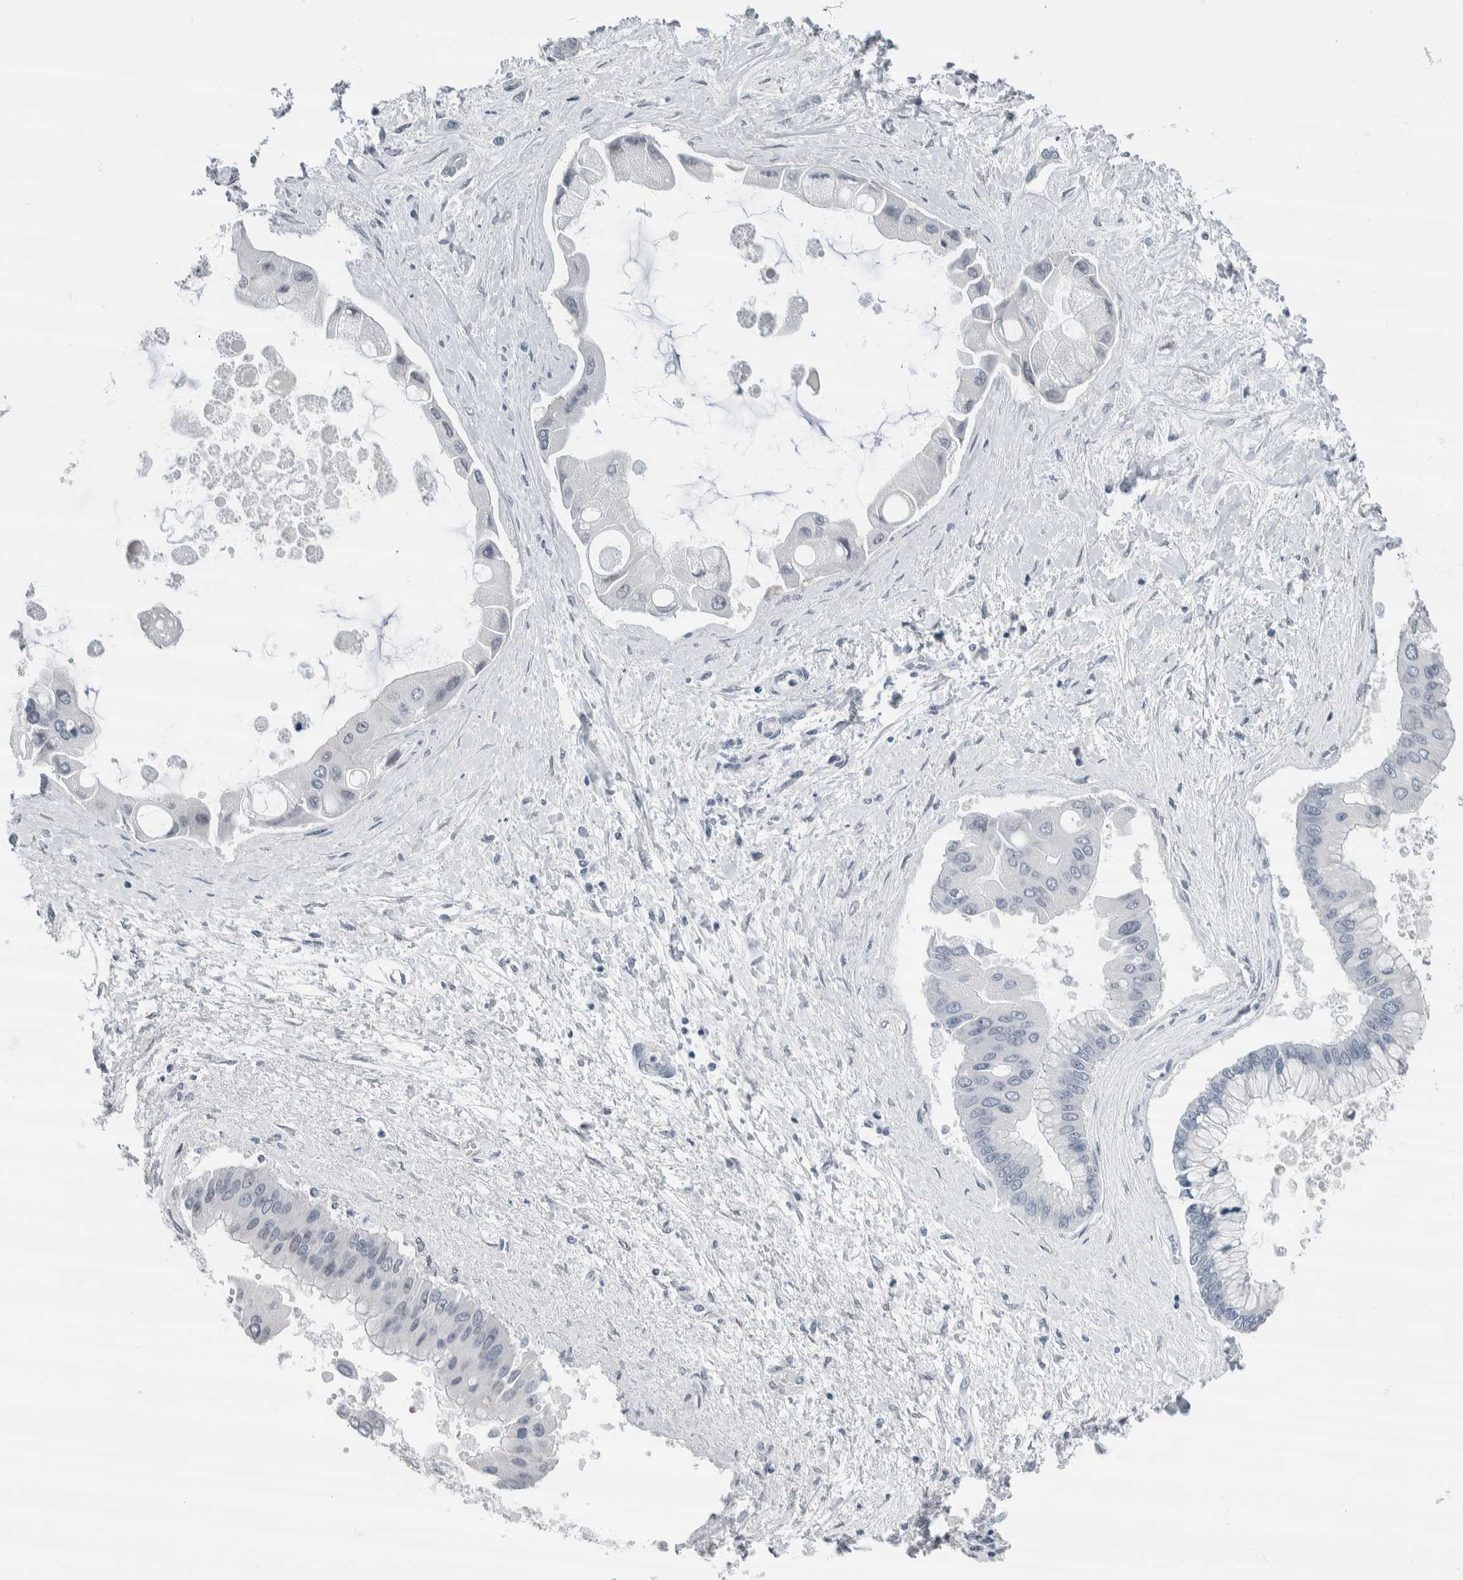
{"staining": {"intensity": "negative", "quantity": "none", "location": "none"}, "tissue": "liver cancer", "cell_type": "Tumor cells", "image_type": "cancer", "snomed": [{"axis": "morphology", "description": "Cholangiocarcinoma"}, {"axis": "topography", "description": "Liver"}], "caption": "An immunohistochemistry (IHC) micrograph of liver cholangiocarcinoma is shown. There is no staining in tumor cells of liver cholangiocarcinoma.", "gene": "NEFM", "patient": {"sex": "male", "age": 50}}